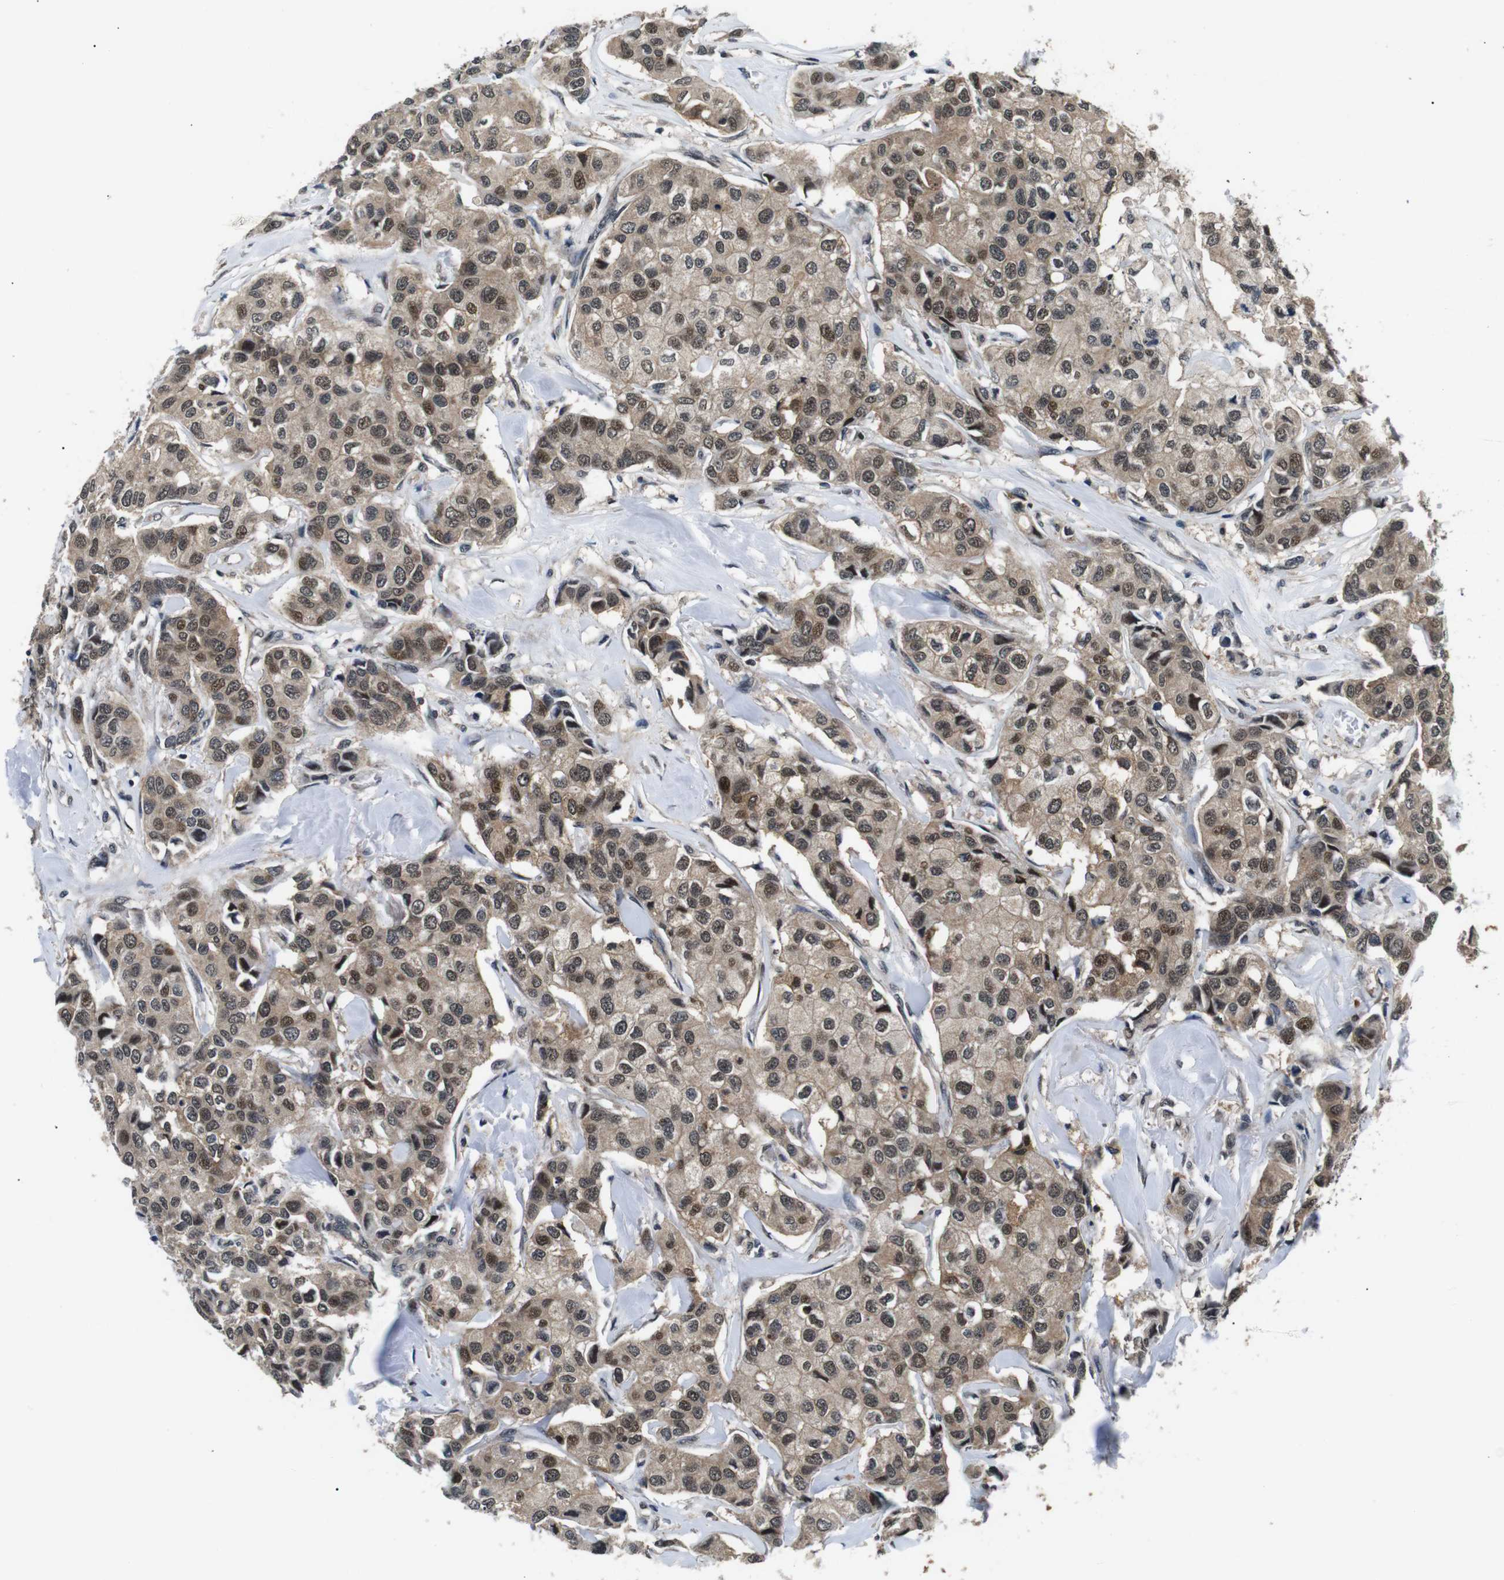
{"staining": {"intensity": "moderate", "quantity": ">75%", "location": "cytoplasmic/membranous,nuclear"}, "tissue": "breast cancer", "cell_type": "Tumor cells", "image_type": "cancer", "snomed": [{"axis": "morphology", "description": "Duct carcinoma"}, {"axis": "topography", "description": "Breast"}], "caption": "Immunohistochemical staining of human breast cancer (invasive ductal carcinoma) reveals moderate cytoplasmic/membranous and nuclear protein staining in about >75% of tumor cells.", "gene": "SKP1", "patient": {"sex": "female", "age": 80}}